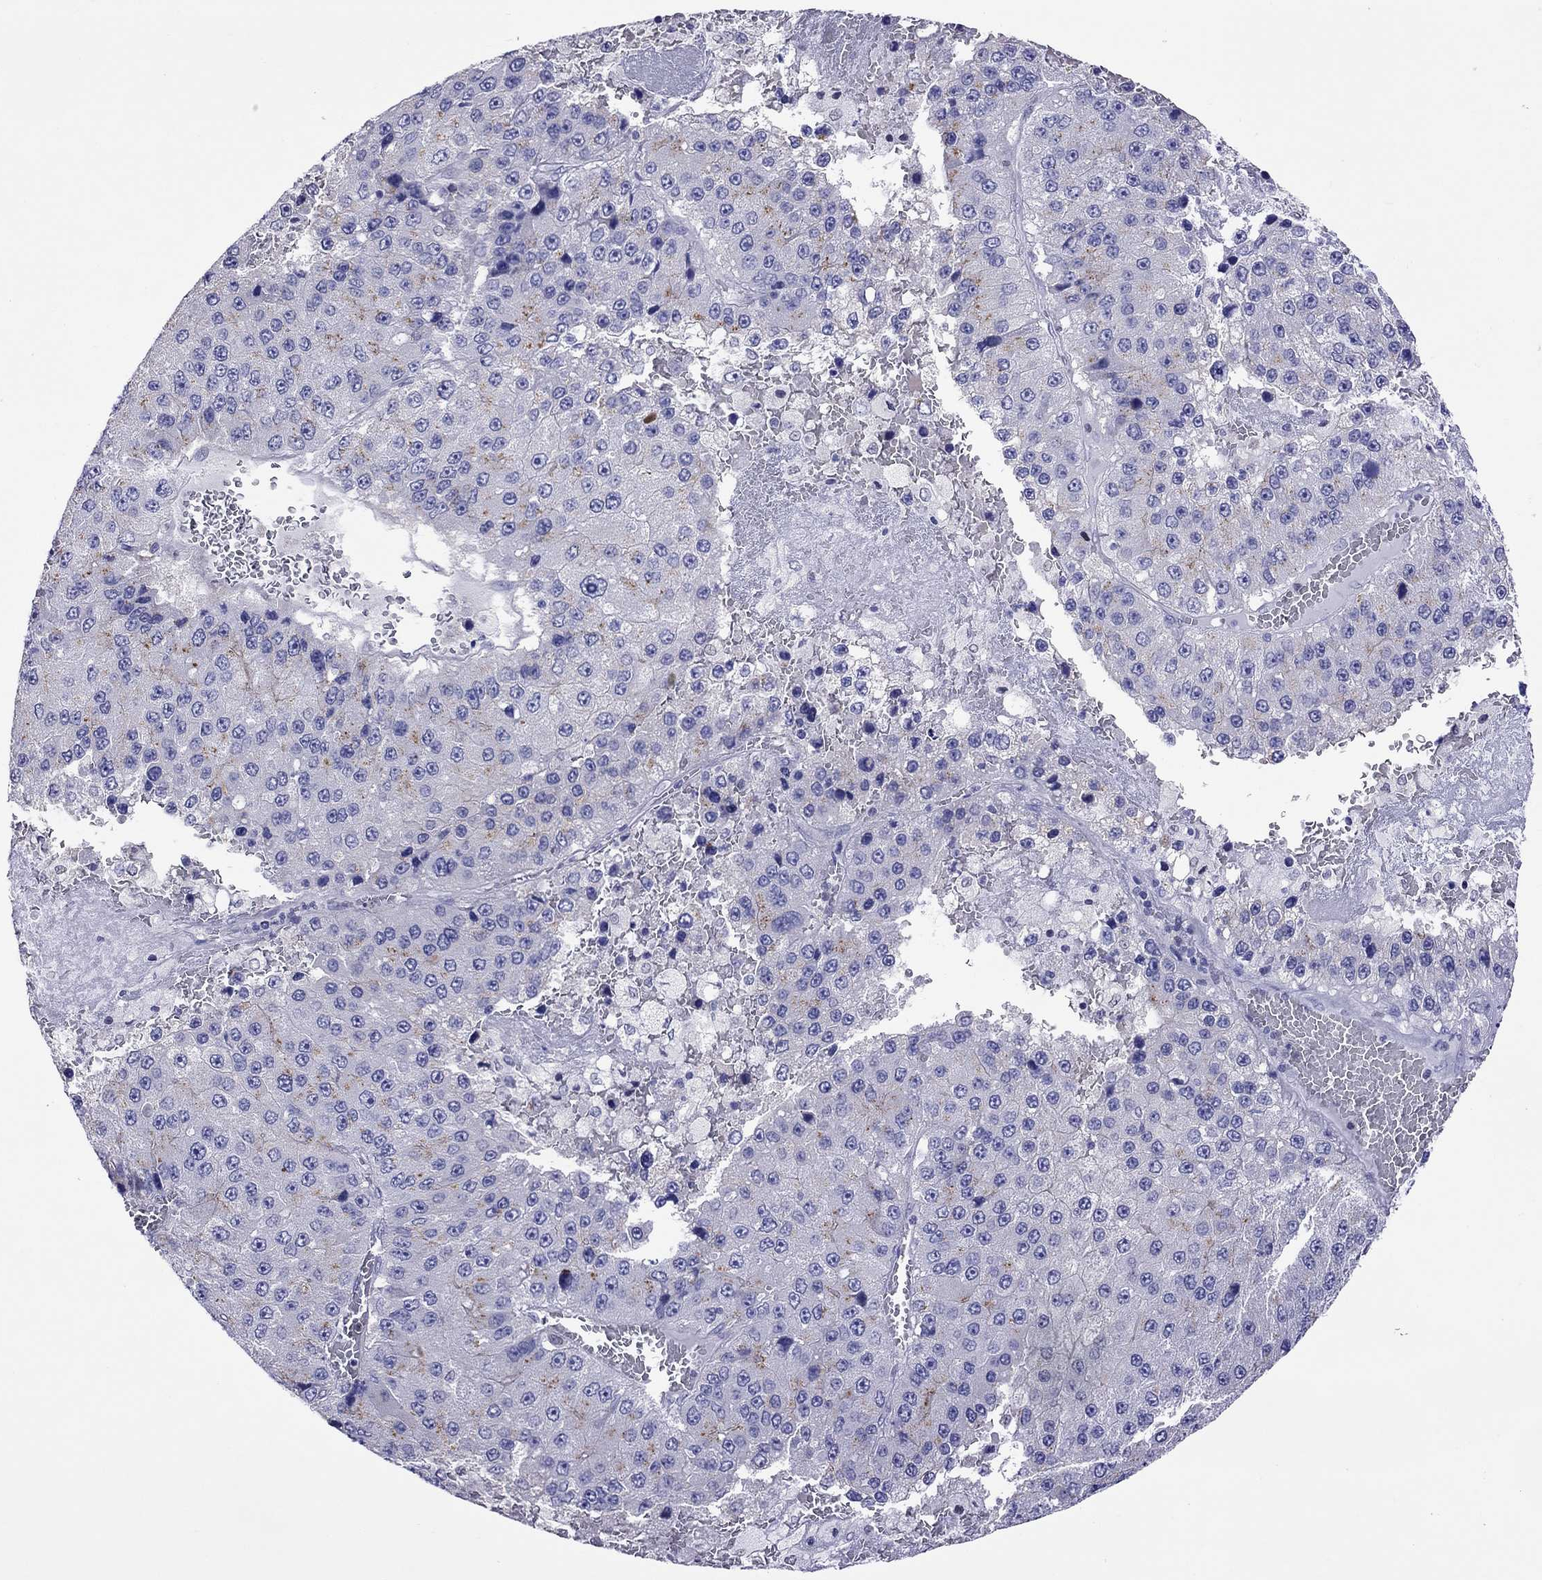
{"staining": {"intensity": "weak", "quantity": "25%-75%", "location": "cytoplasmic/membranous"}, "tissue": "liver cancer", "cell_type": "Tumor cells", "image_type": "cancer", "snomed": [{"axis": "morphology", "description": "Carcinoma, Hepatocellular, NOS"}, {"axis": "topography", "description": "Liver"}], "caption": "A high-resolution photomicrograph shows immunohistochemistry (IHC) staining of hepatocellular carcinoma (liver), which exhibits weak cytoplasmic/membranous expression in approximately 25%-75% of tumor cells.", "gene": "MPZ", "patient": {"sex": "female", "age": 73}}